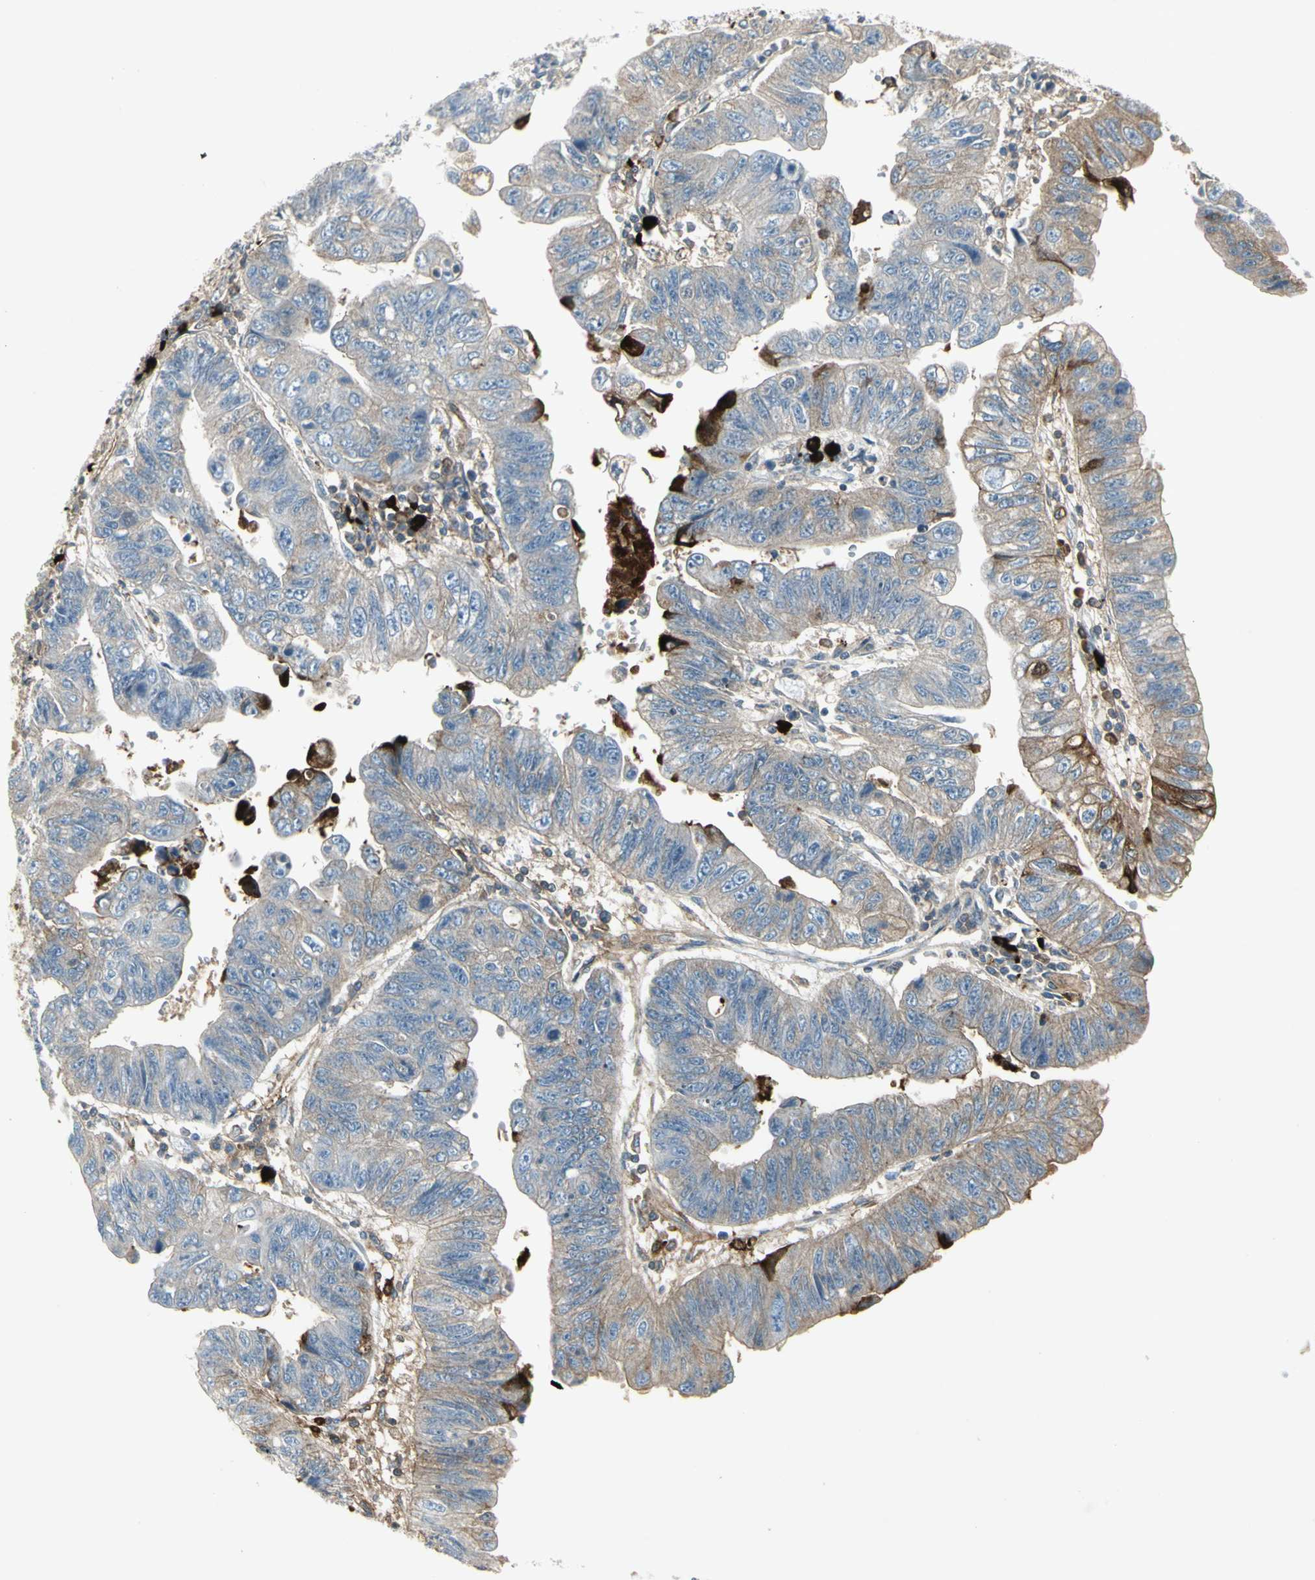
{"staining": {"intensity": "weak", "quantity": "<25%", "location": "cytoplasmic/membranous"}, "tissue": "stomach cancer", "cell_type": "Tumor cells", "image_type": "cancer", "snomed": [{"axis": "morphology", "description": "Adenocarcinoma, NOS"}, {"axis": "topography", "description": "Stomach"}], "caption": "Human stomach cancer (adenocarcinoma) stained for a protein using immunohistochemistry (IHC) exhibits no positivity in tumor cells.", "gene": "IGHM", "patient": {"sex": "male", "age": 59}}